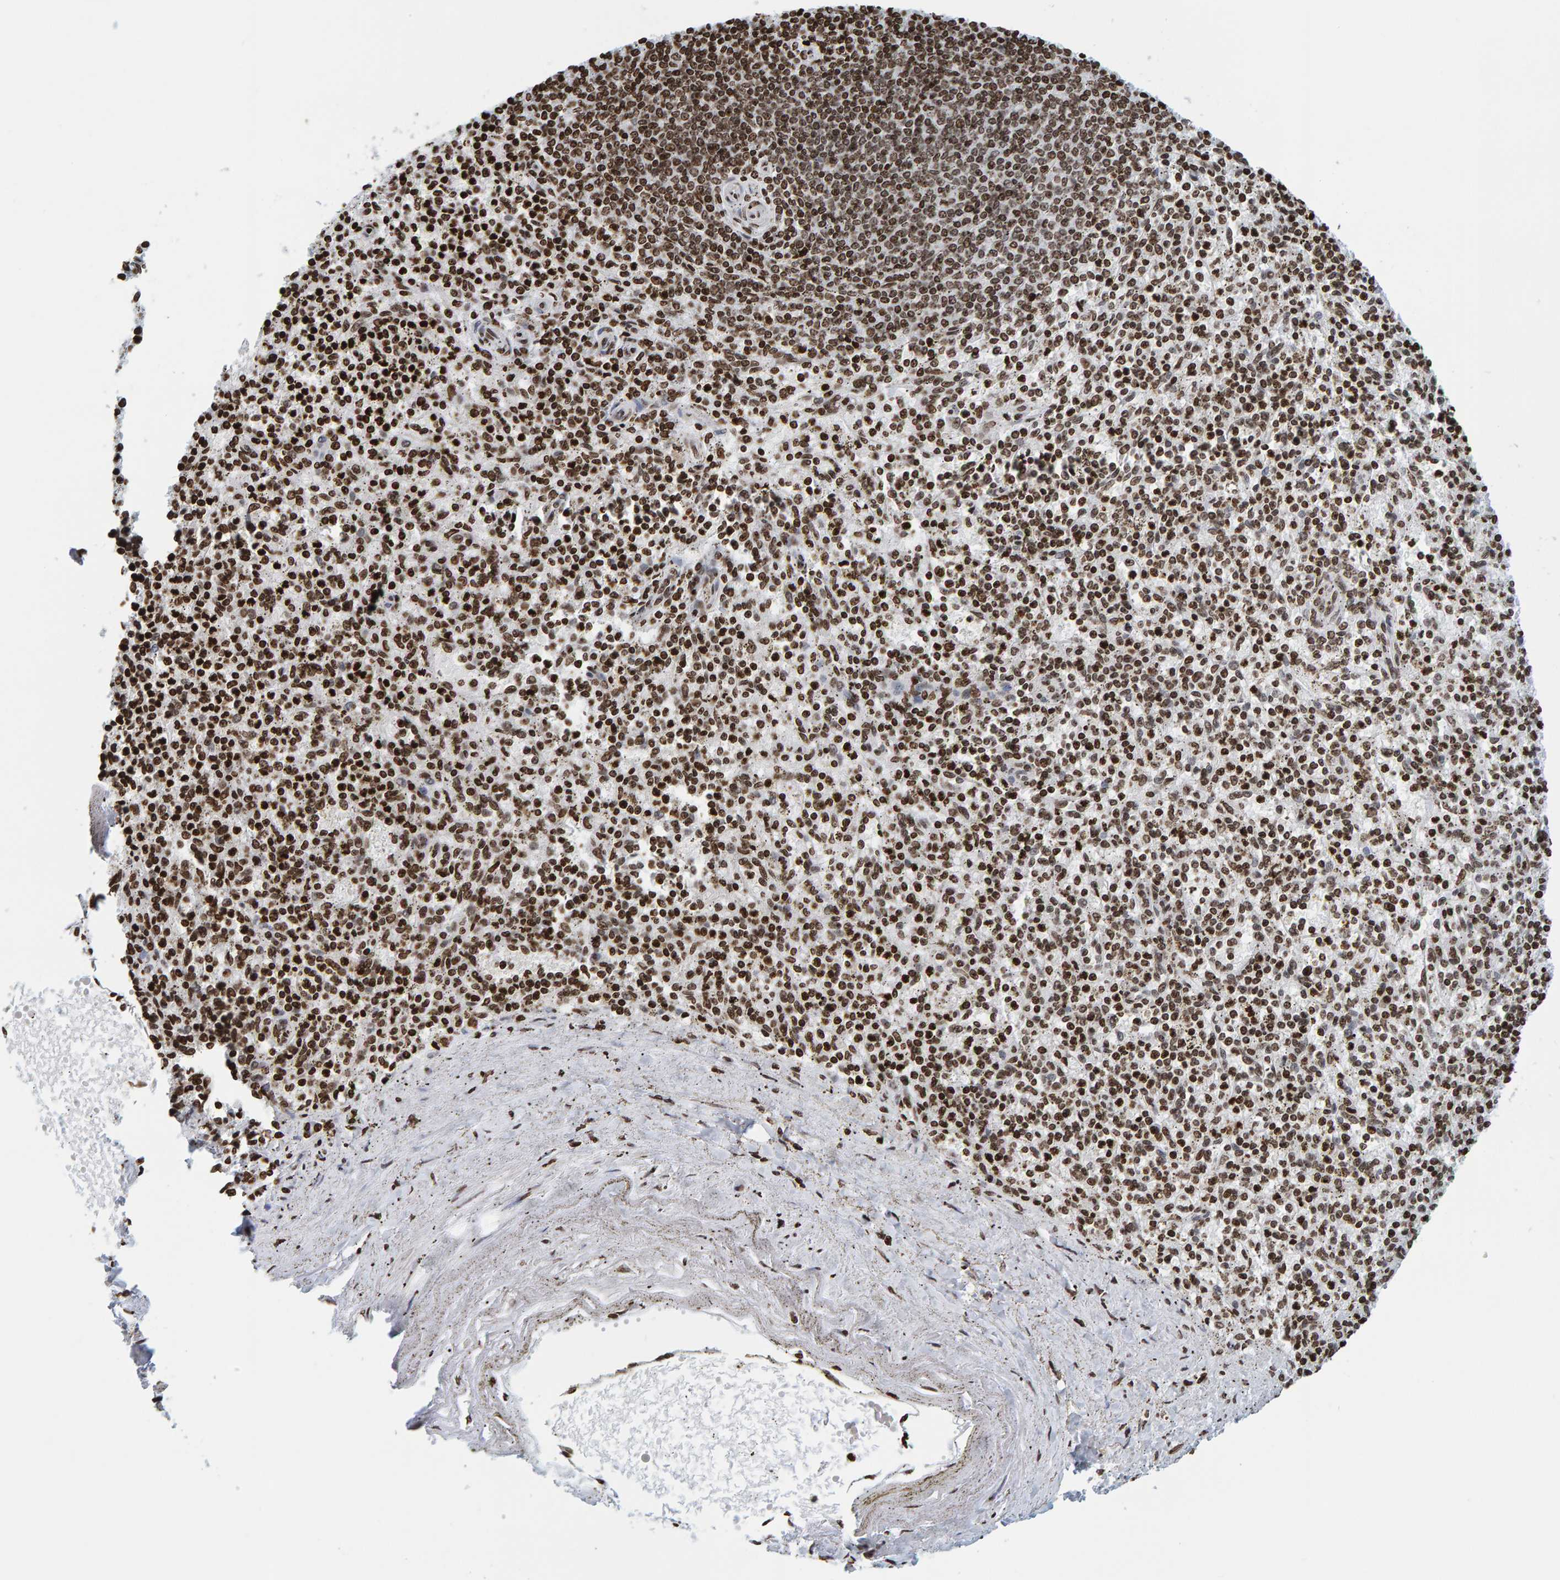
{"staining": {"intensity": "strong", "quantity": ">75%", "location": "nuclear"}, "tissue": "spleen", "cell_type": "Cells in red pulp", "image_type": "normal", "snomed": [{"axis": "morphology", "description": "Normal tissue, NOS"}, {"axis": "topography", "description": "Spleen"}], "caption": "Spleen stained with immunohistochemistry exhibits strong nuclear positivity in approximately >75% of cells in red pulp. (DAB IHC with brightfield microscopy, high magnification).", "gene": "BRF2", "patient": {"sex": "male", "age": 72}}